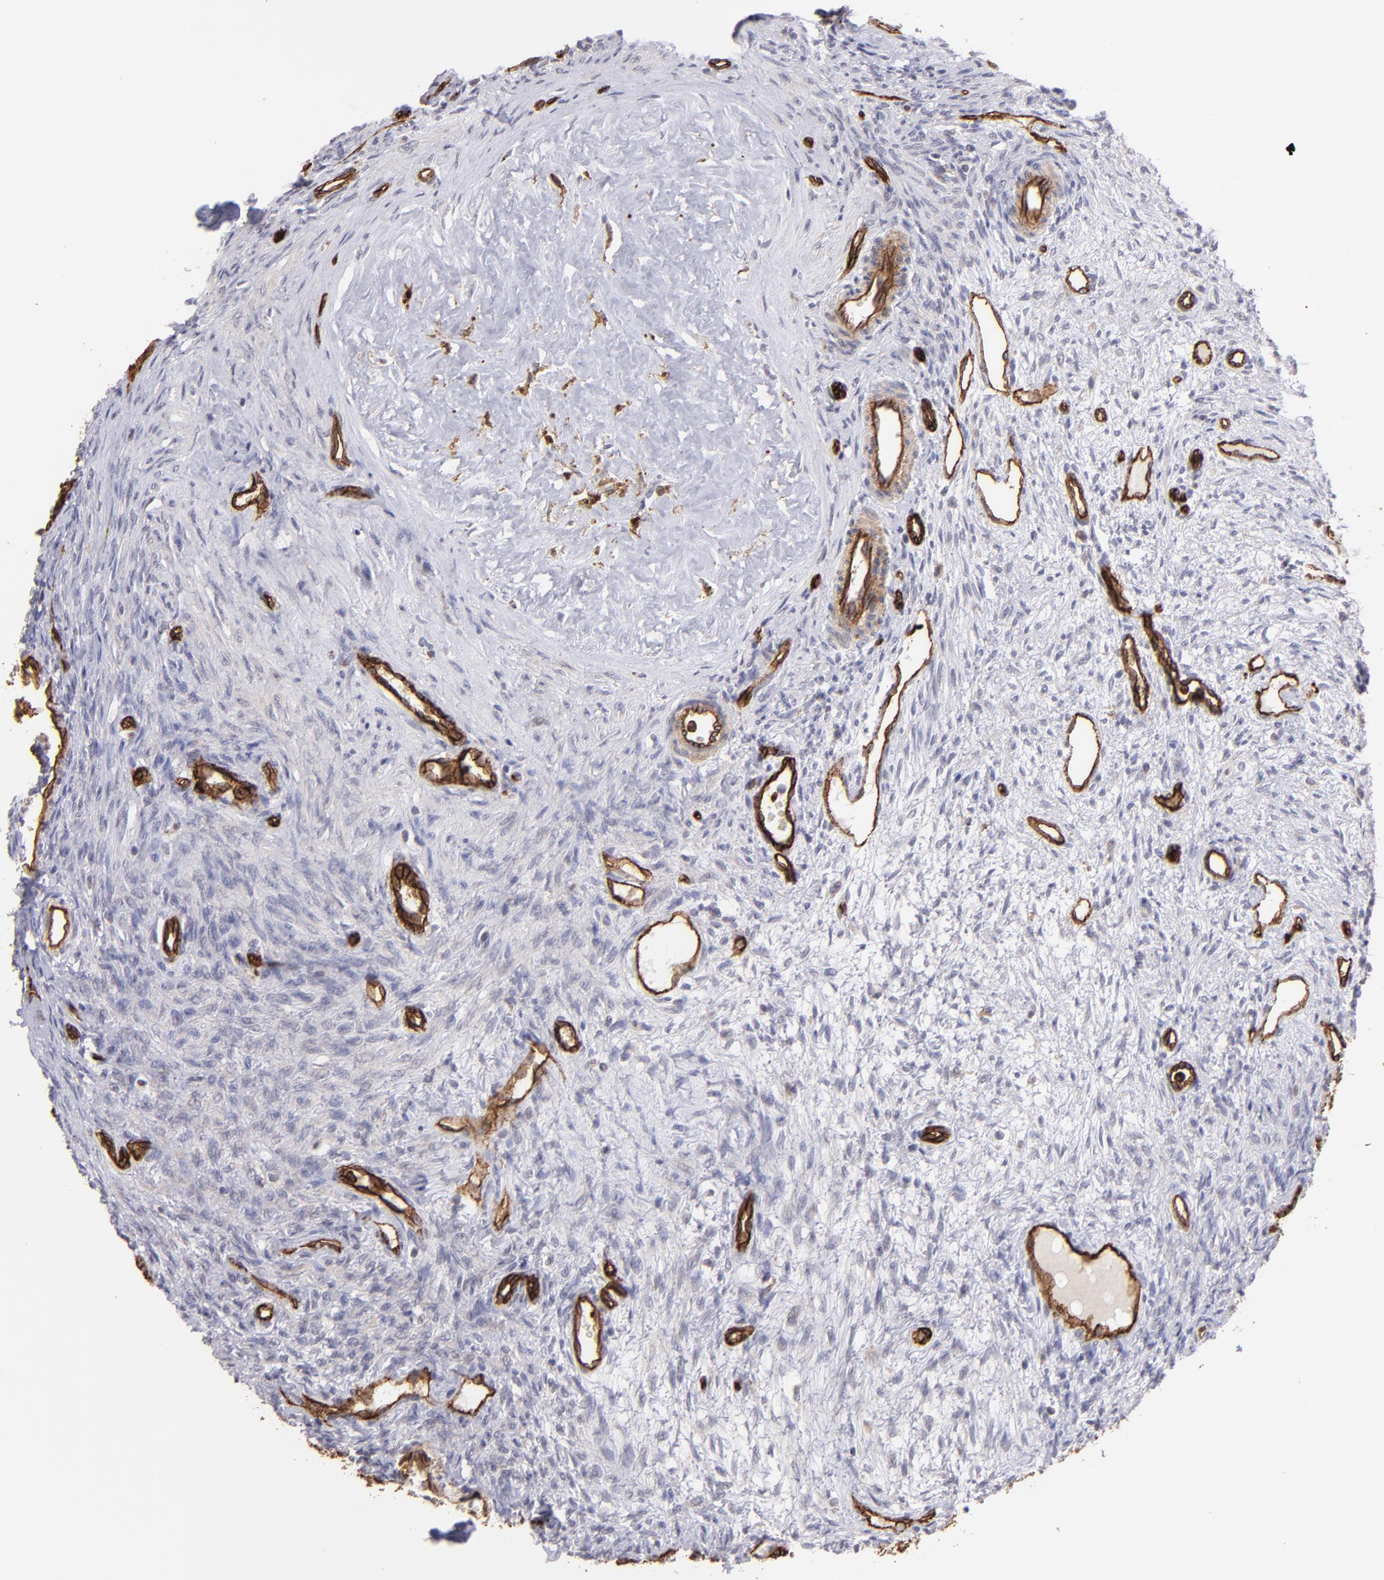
{"staining": {"intensity": "negative", "quantity": "none", "location": "none"}, "tissue": "ovary", "cell_type": "Follicle cells", "image_type": "normal", "snomed": [{"axis": "morphology", "description": "Normal tissue, NOS"}, {"axis": "topography", "description": "Ovary"}], "caption": "The photomicrograph reveals no significant staining in follicle cells of ovary. (DAB (3,3'-diaminobenzidine) immunohistochemistry (IHC), high magnification).", "gene": "DYSF", "patient": {"sex": "female", "age": 33}}